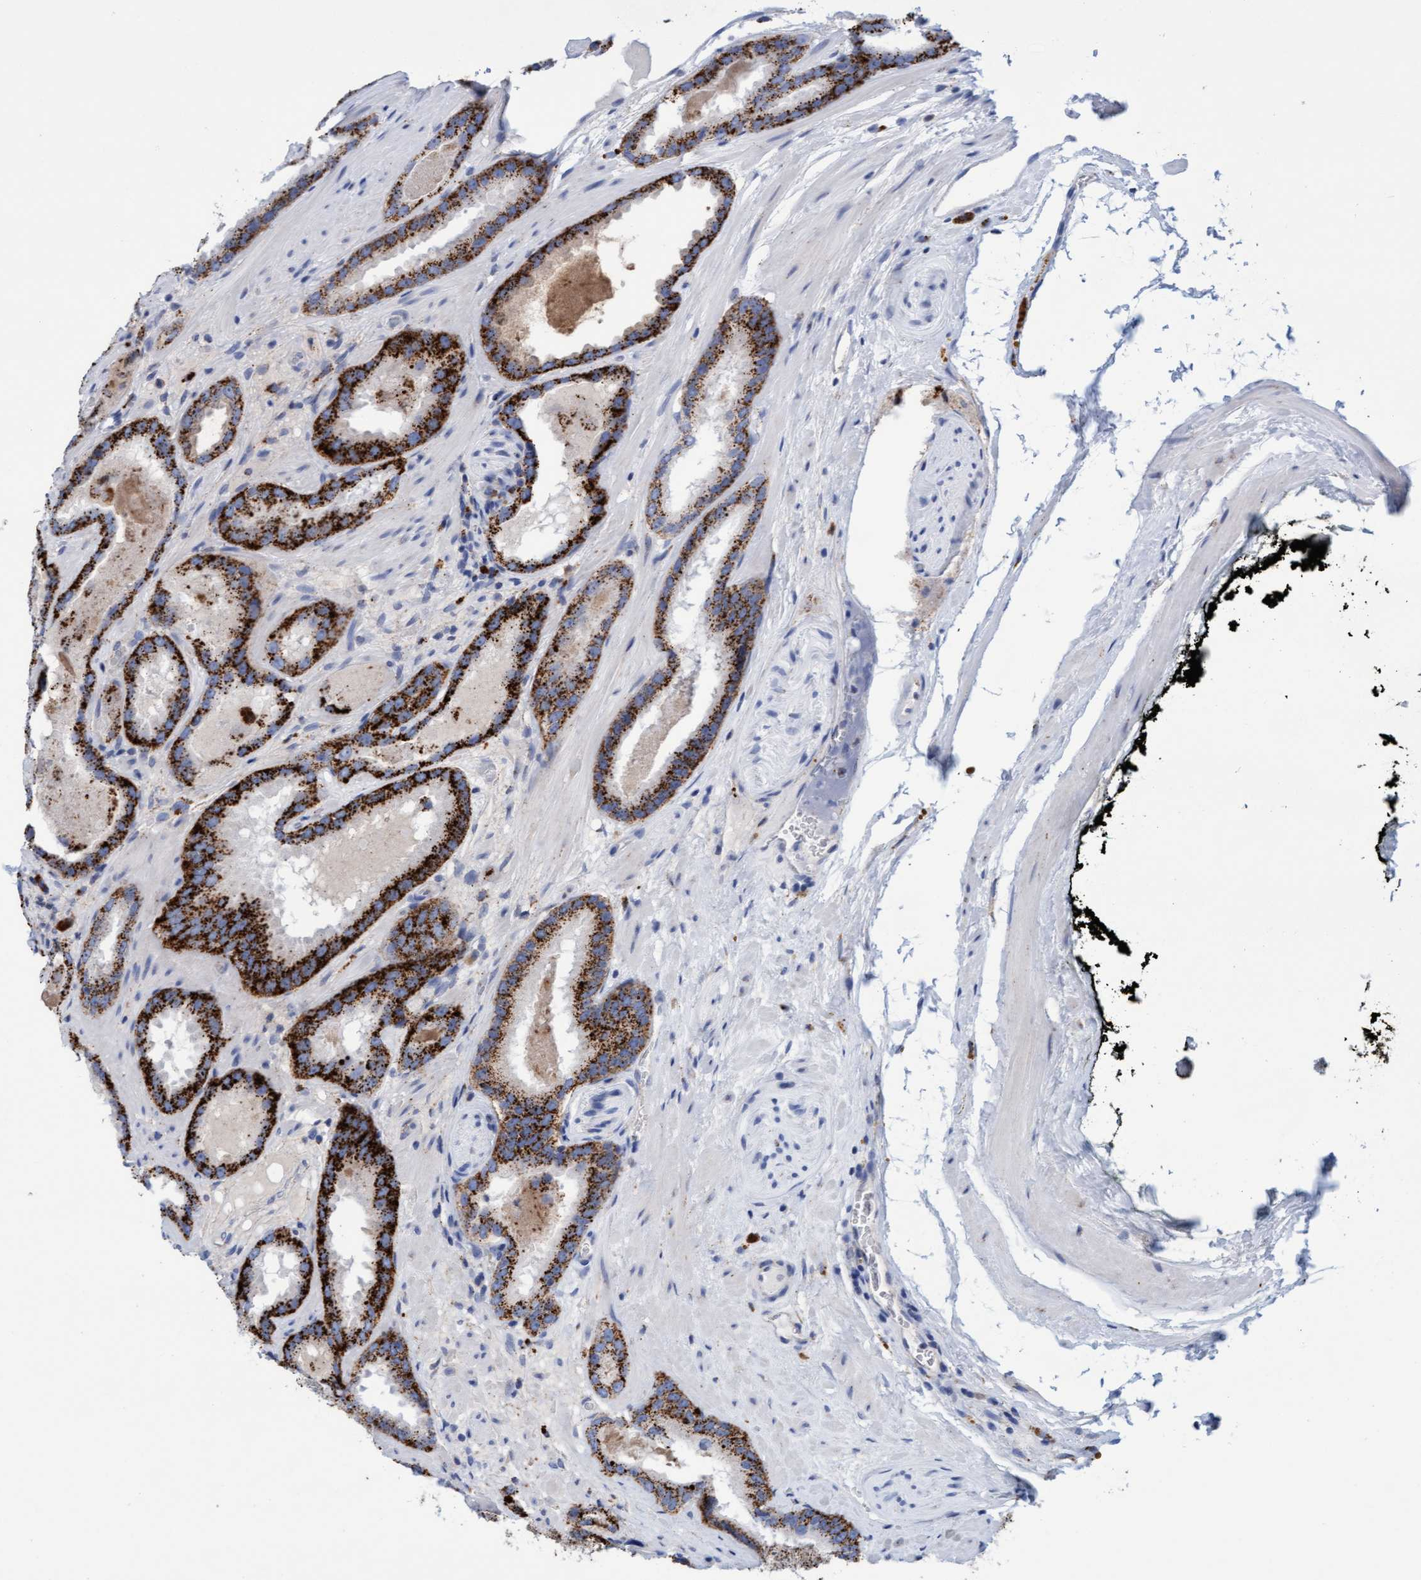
{"staining": {"intensity": "strong", "quantity": ">75%", "location": "cytoplasmic/membranous"}, "tissue": "prostate cancer", "cell_type": "Tumor cells", "image_type": "cancer", "snomed": [{"axis": "morphology", "description": "Adenocarcinoma, Low grade"}, {"axis": "topography", "description": "Prostate"}], "caption": "DAB immunohistochemical staining of prostate low-grade adenocarcinoma displays strong cytoplasmic/membranous protein expression in about >75% of tumor cells. The protein of interest is stained brown, and the nuclei are stained in blue (DAB (3,3'-diaminobenzidine) IHC with brightfield microscopy, high magnification).", "gene": "SGSH", "patient": {"sex": "male", "age": 51}}